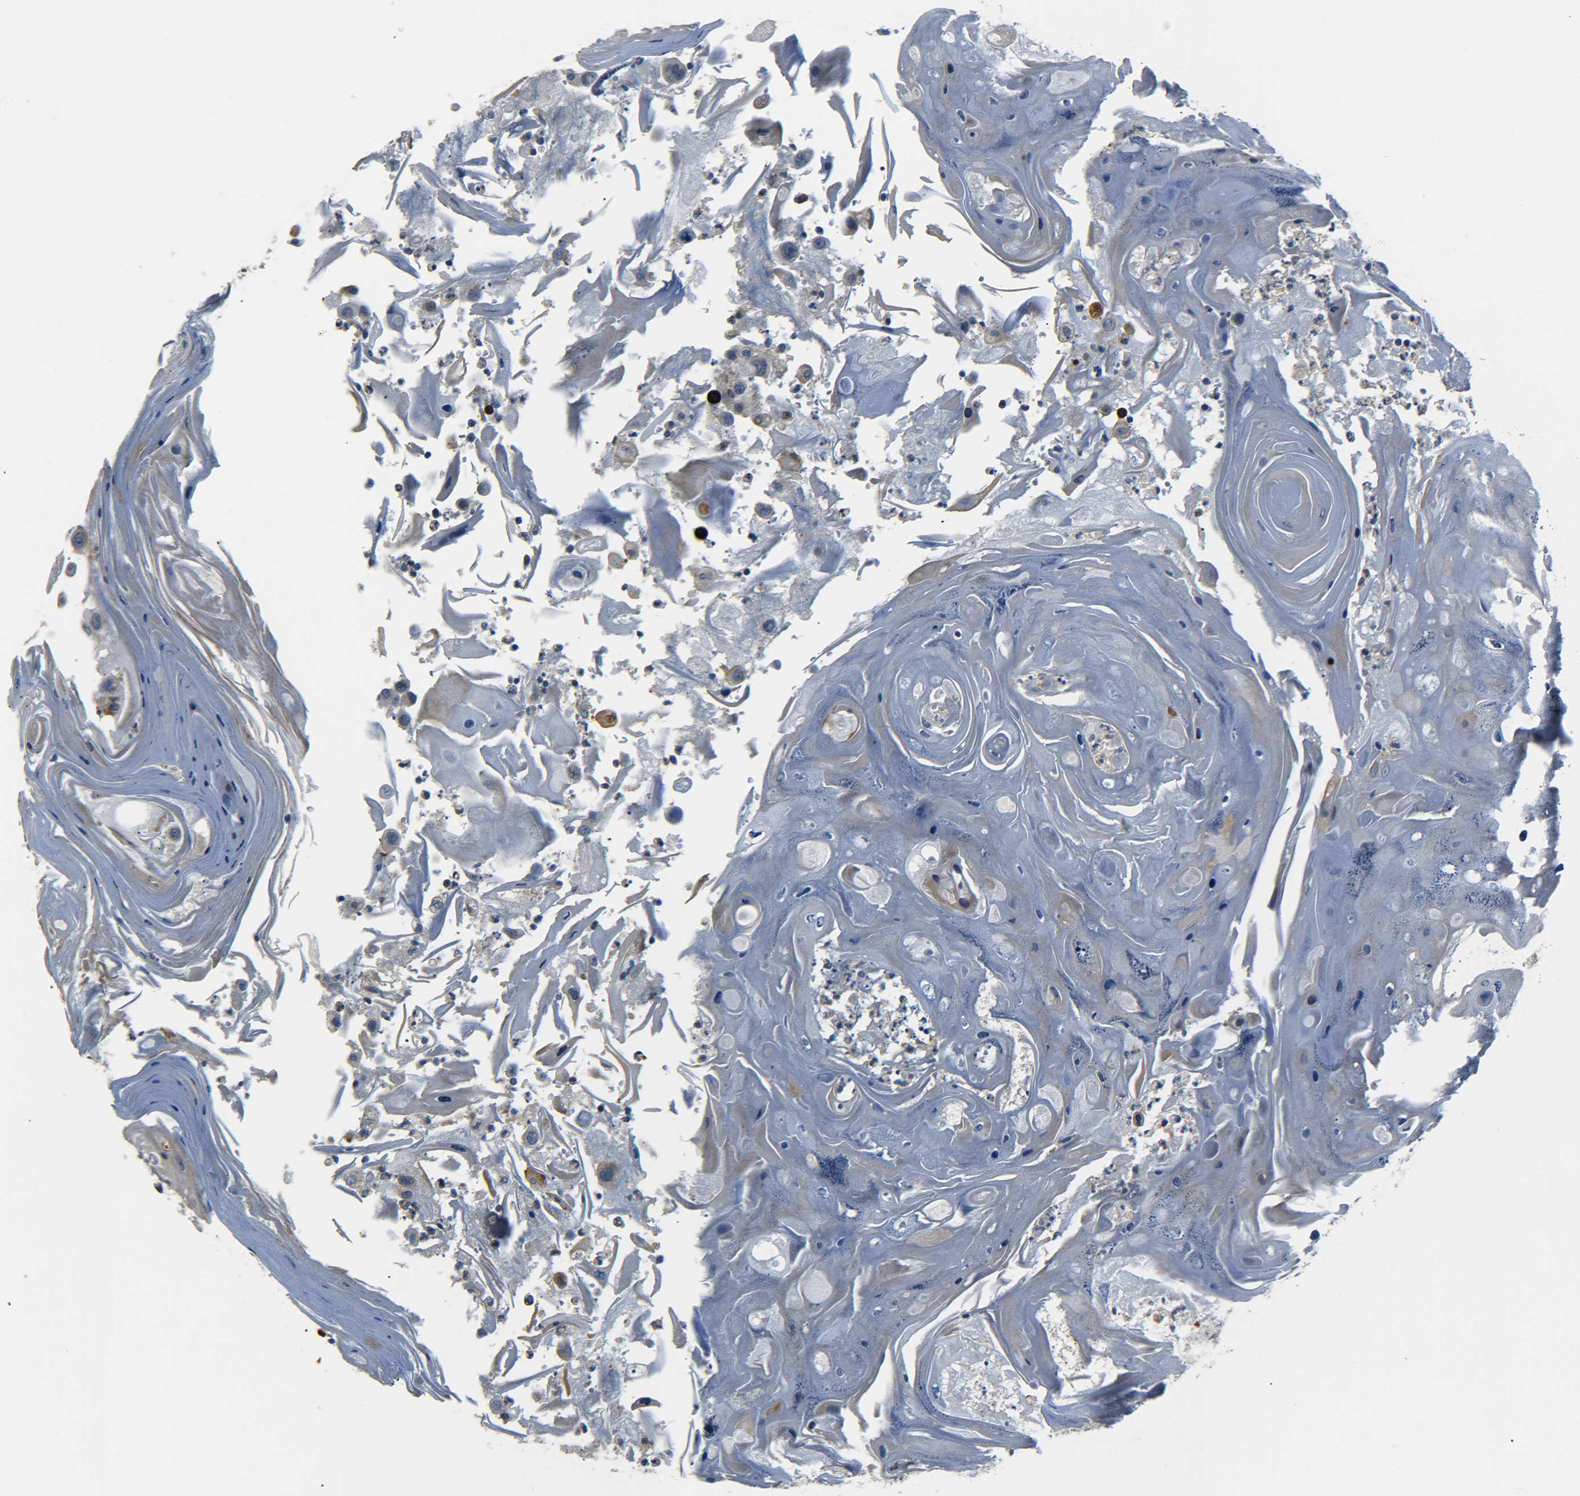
{"staining": {"intensity": "negative", "quantity": "none", "location": "none"}, "tissue": "head and neck cancer", "cell_type": "Tumor cells", "image_type": "cancer", "snomed": [{"axis": "morphology", "description": "Squamous cell carcinoma, NOS"}, {"axis": "topography", "description": "Oral tissue"}, {"axis": "topography", "description": "Head-Neck"}], "caption": "DAB immunohistochemical staining of head and neck squamous cell carcinoma demonstrates no significant staining in tumor cells.", "gene": "MEIS1", "patient": {"sex": "female", "age": 76}}